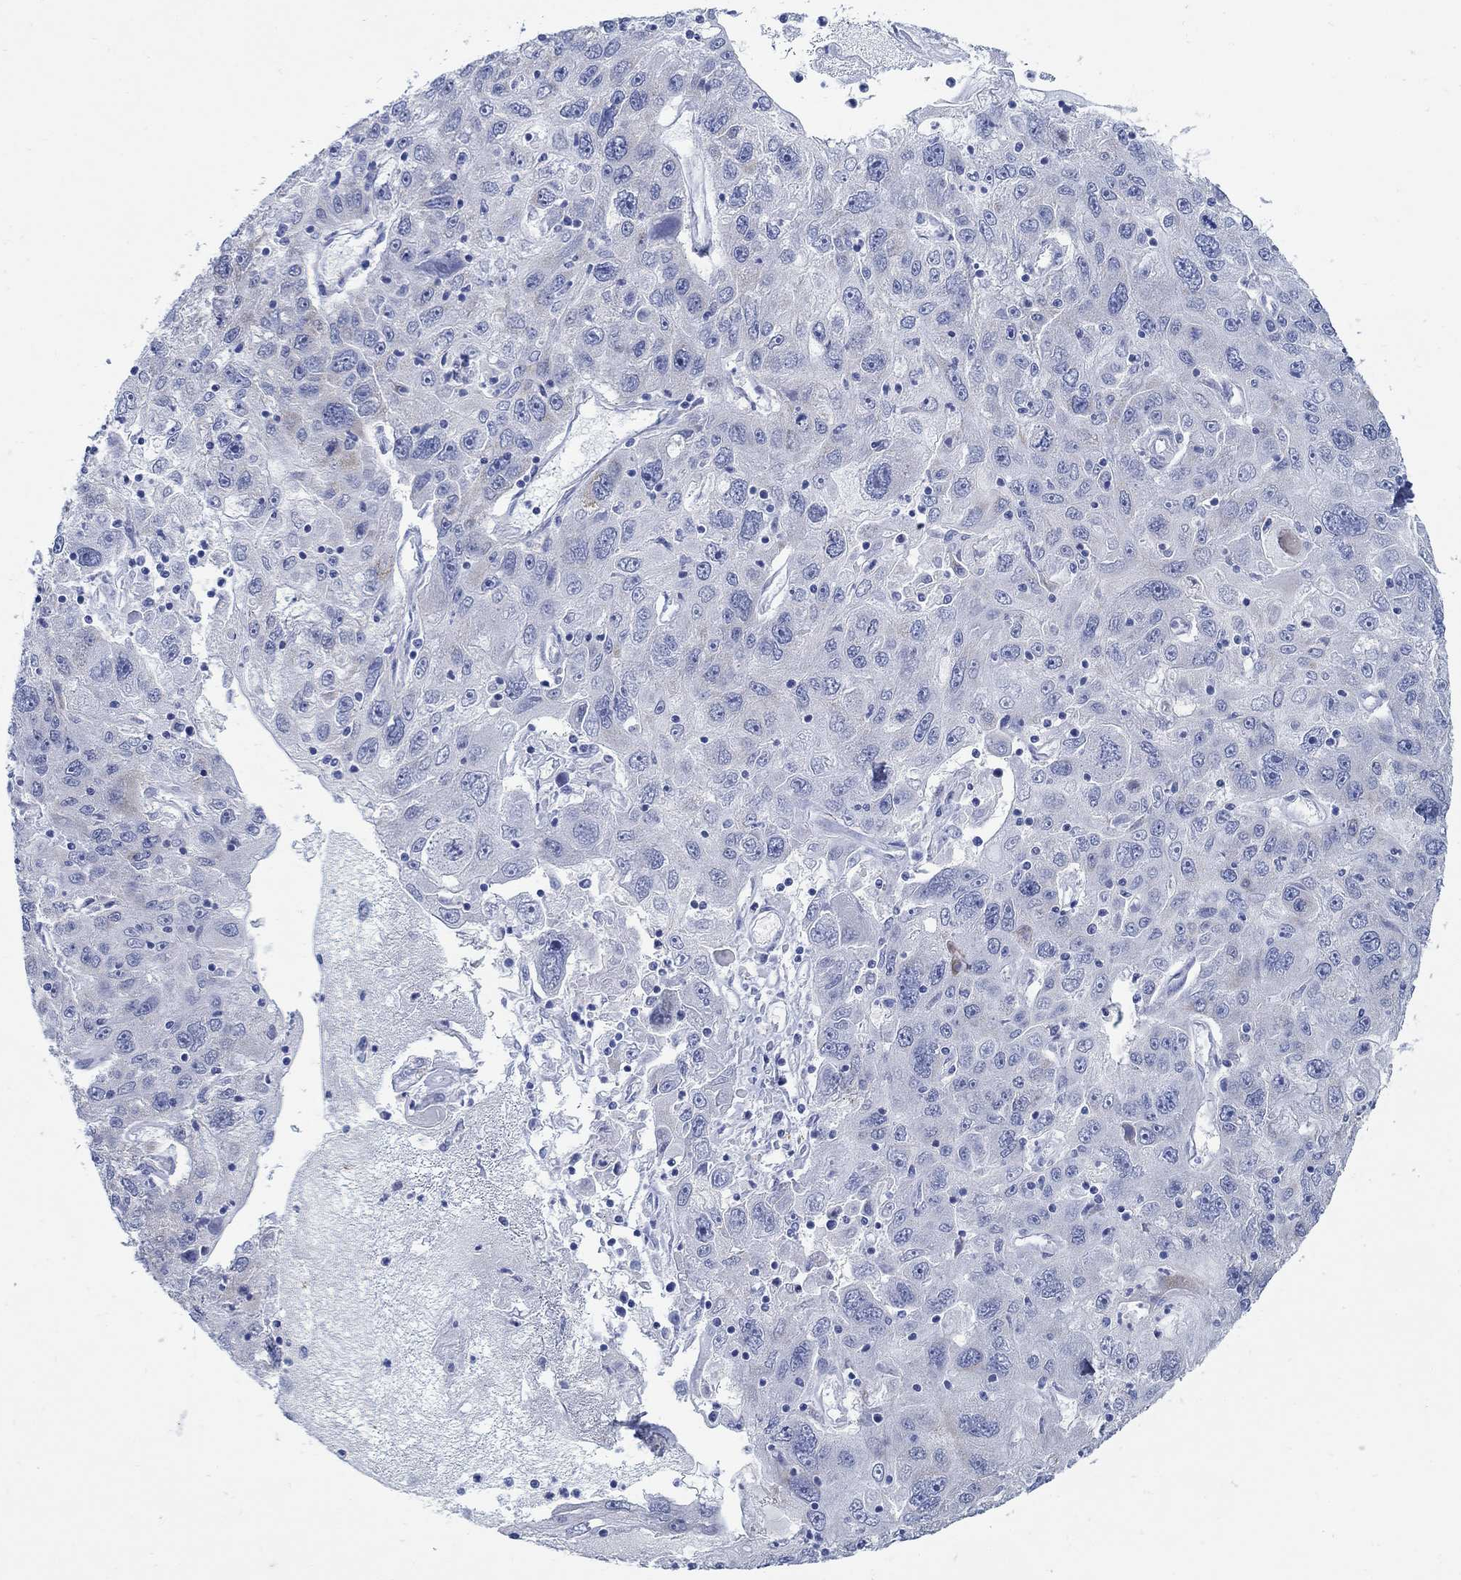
{"staining": {"intensity": "negative", "quantity": "none", "location": "none"}, "tissue": "stomach cancer", "cell_type": "Tumor cells", "image_type": "cancer", "snomed": [{"axis": "morphology", "description": "Adenocarcinoma, NOS"}, {"axis": "topography", "description": "Stomach"}], "caption": "Immunohistochemistry (IHC) photomicrograph of neoplastic tissue: human stomach cancer (adenocarcinoma) stained with DAB shows no significant protein staining in tumor cells. (Stains: DAB immunohistochemistry with hematoxylin counter stain, Microscopy: brightfield microscopy at high magnification).", "gene": "ZDHHC14", "patient": {"sex": "male", "age": 56}}